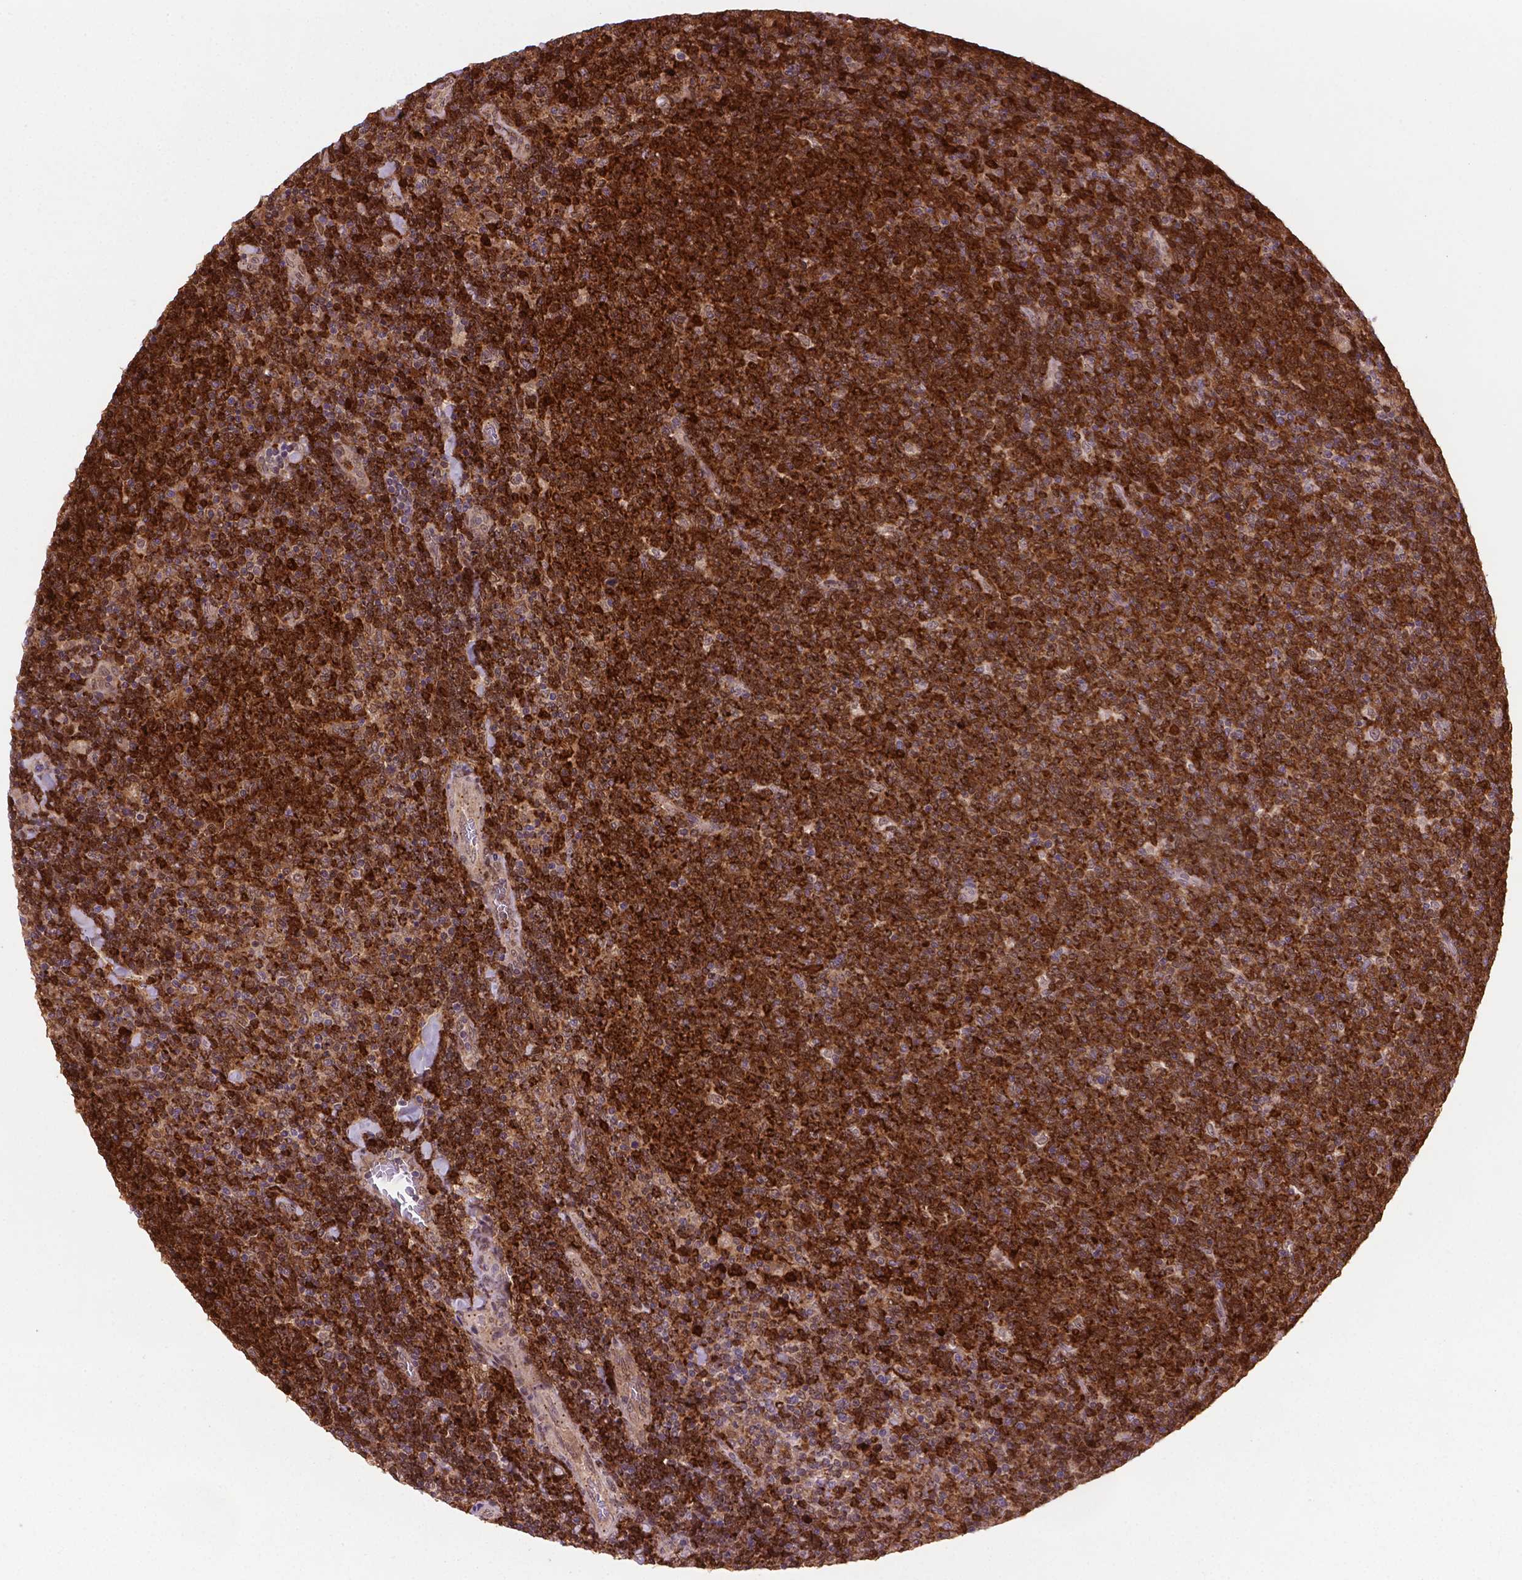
{"staining": {"intensity": "moderate", "quantity": ">75%", "location": "cytoplasmic/membranous,nuclear"}, "tissue": "lymphoma", "cell_type": "Tumor cells", "image_type": "cancer", "snomed": [{"axis": "morphology", "description": "Malignant lymphoma, non-Hodgkin's type, Low grade"}, {"axis": "topography", "description": "Lymph node"}], "caption": "This image displays immunohistochemistry staining of malignant lymphoma, non-Hodgkin's type (low-grade), with medium moderate cytoplasmic/membranous and nuclear staining in approximately >75% of tumor cells.", "gene": "PLIN3", "patient": {"sex": "male", "age": 52}}